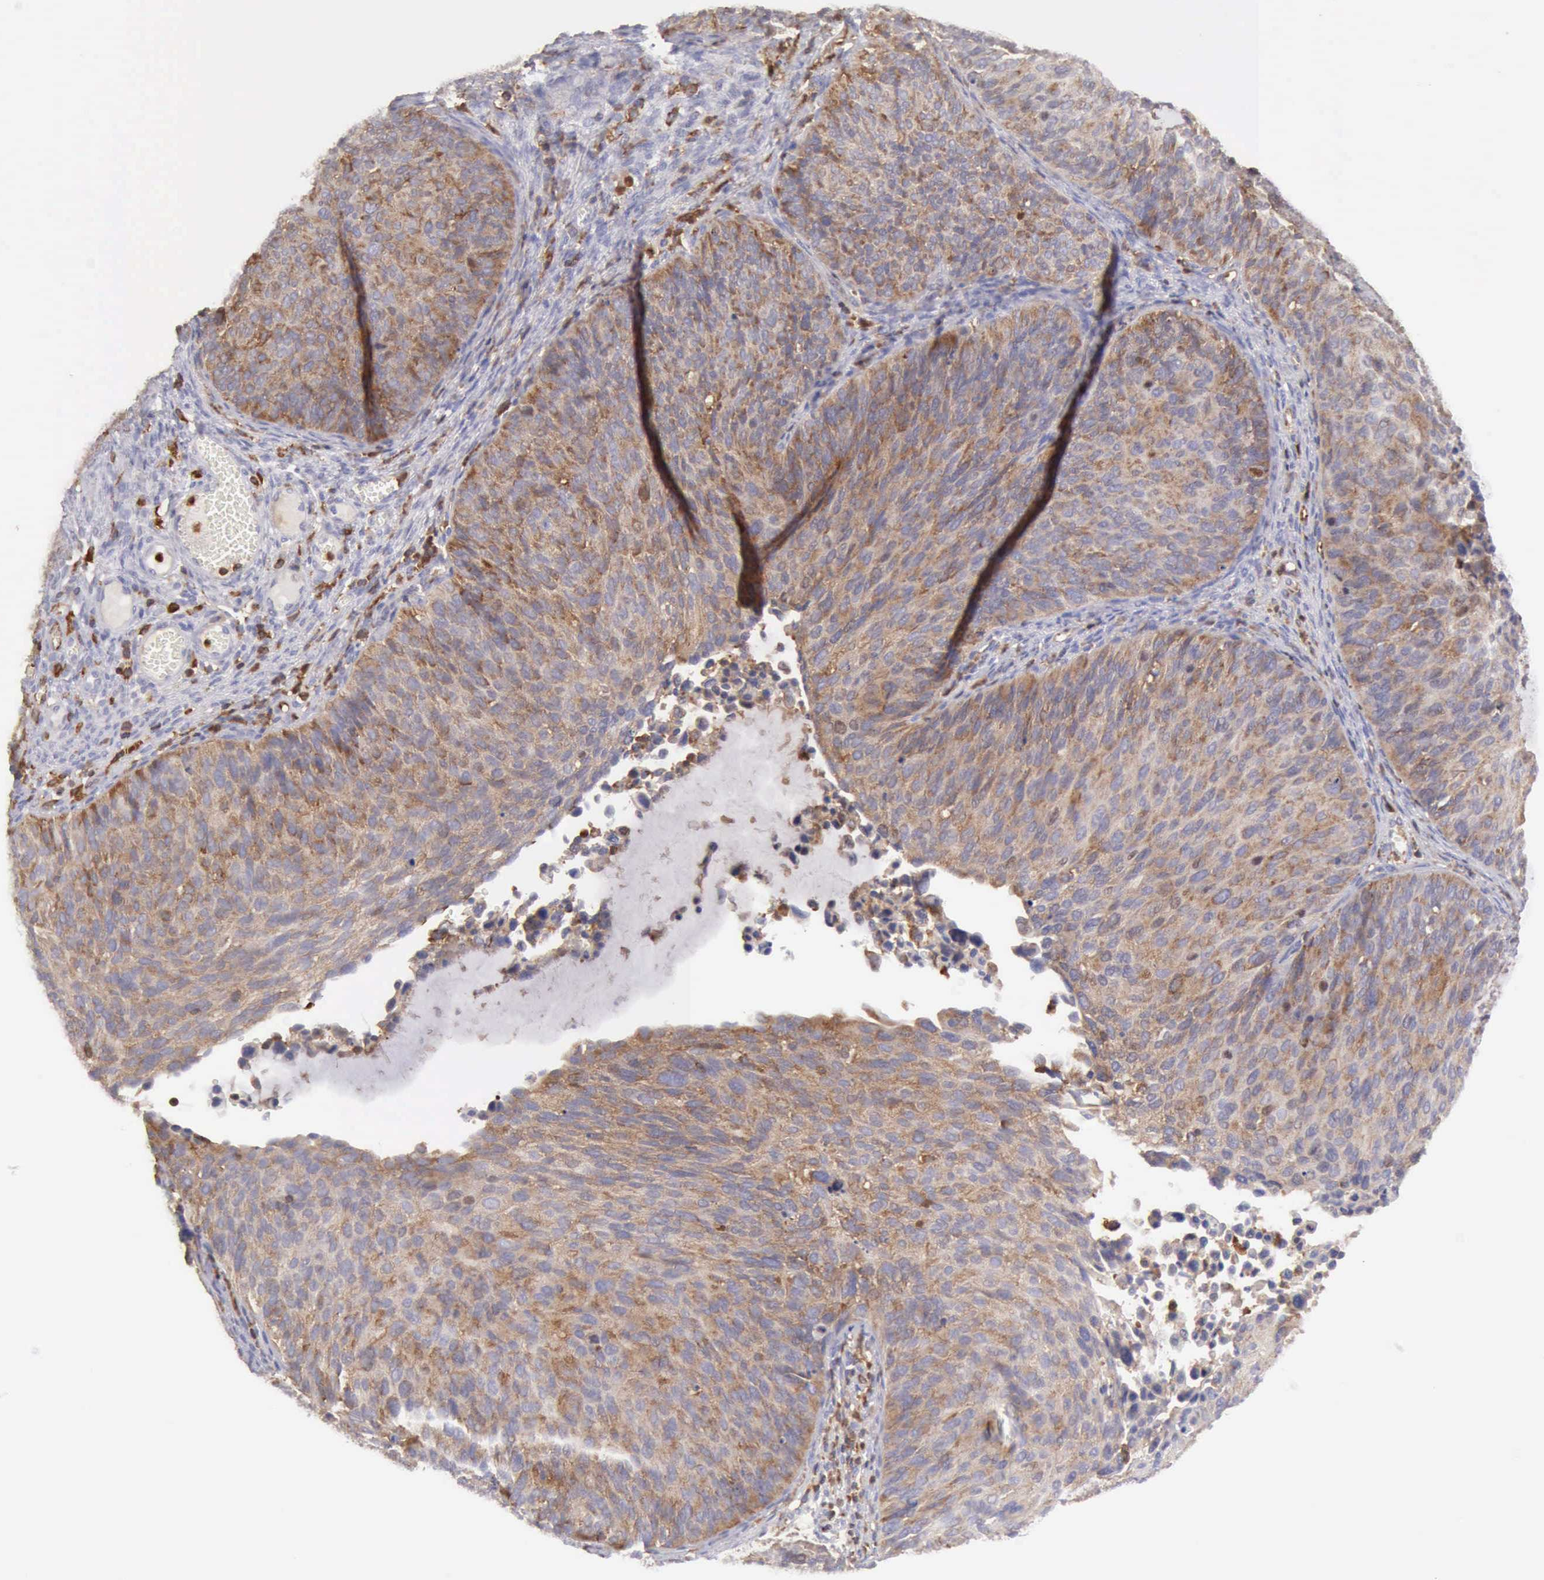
{"staining": {"intensity": "weak", "quantity": ">75%", "location": "cytoplasmic/membranous"}, "tissue": "cervical cancer", "cell_type": "Tumor cells", "image_type": "cancer", "snomed": [{"axis": "morphology", "description": "Squamous cell carcinoma, NOS"}, {"axis": "topography", "description": "Cervix"}], "caption": "This is an image of IHC staining of cervical squamous cell carcinoma, which shows weak expression in the cytoplasmic/membranous of tumor cells.", "gene": "ARHGAP4", "patient": {"sex": "female", "age": 36}}